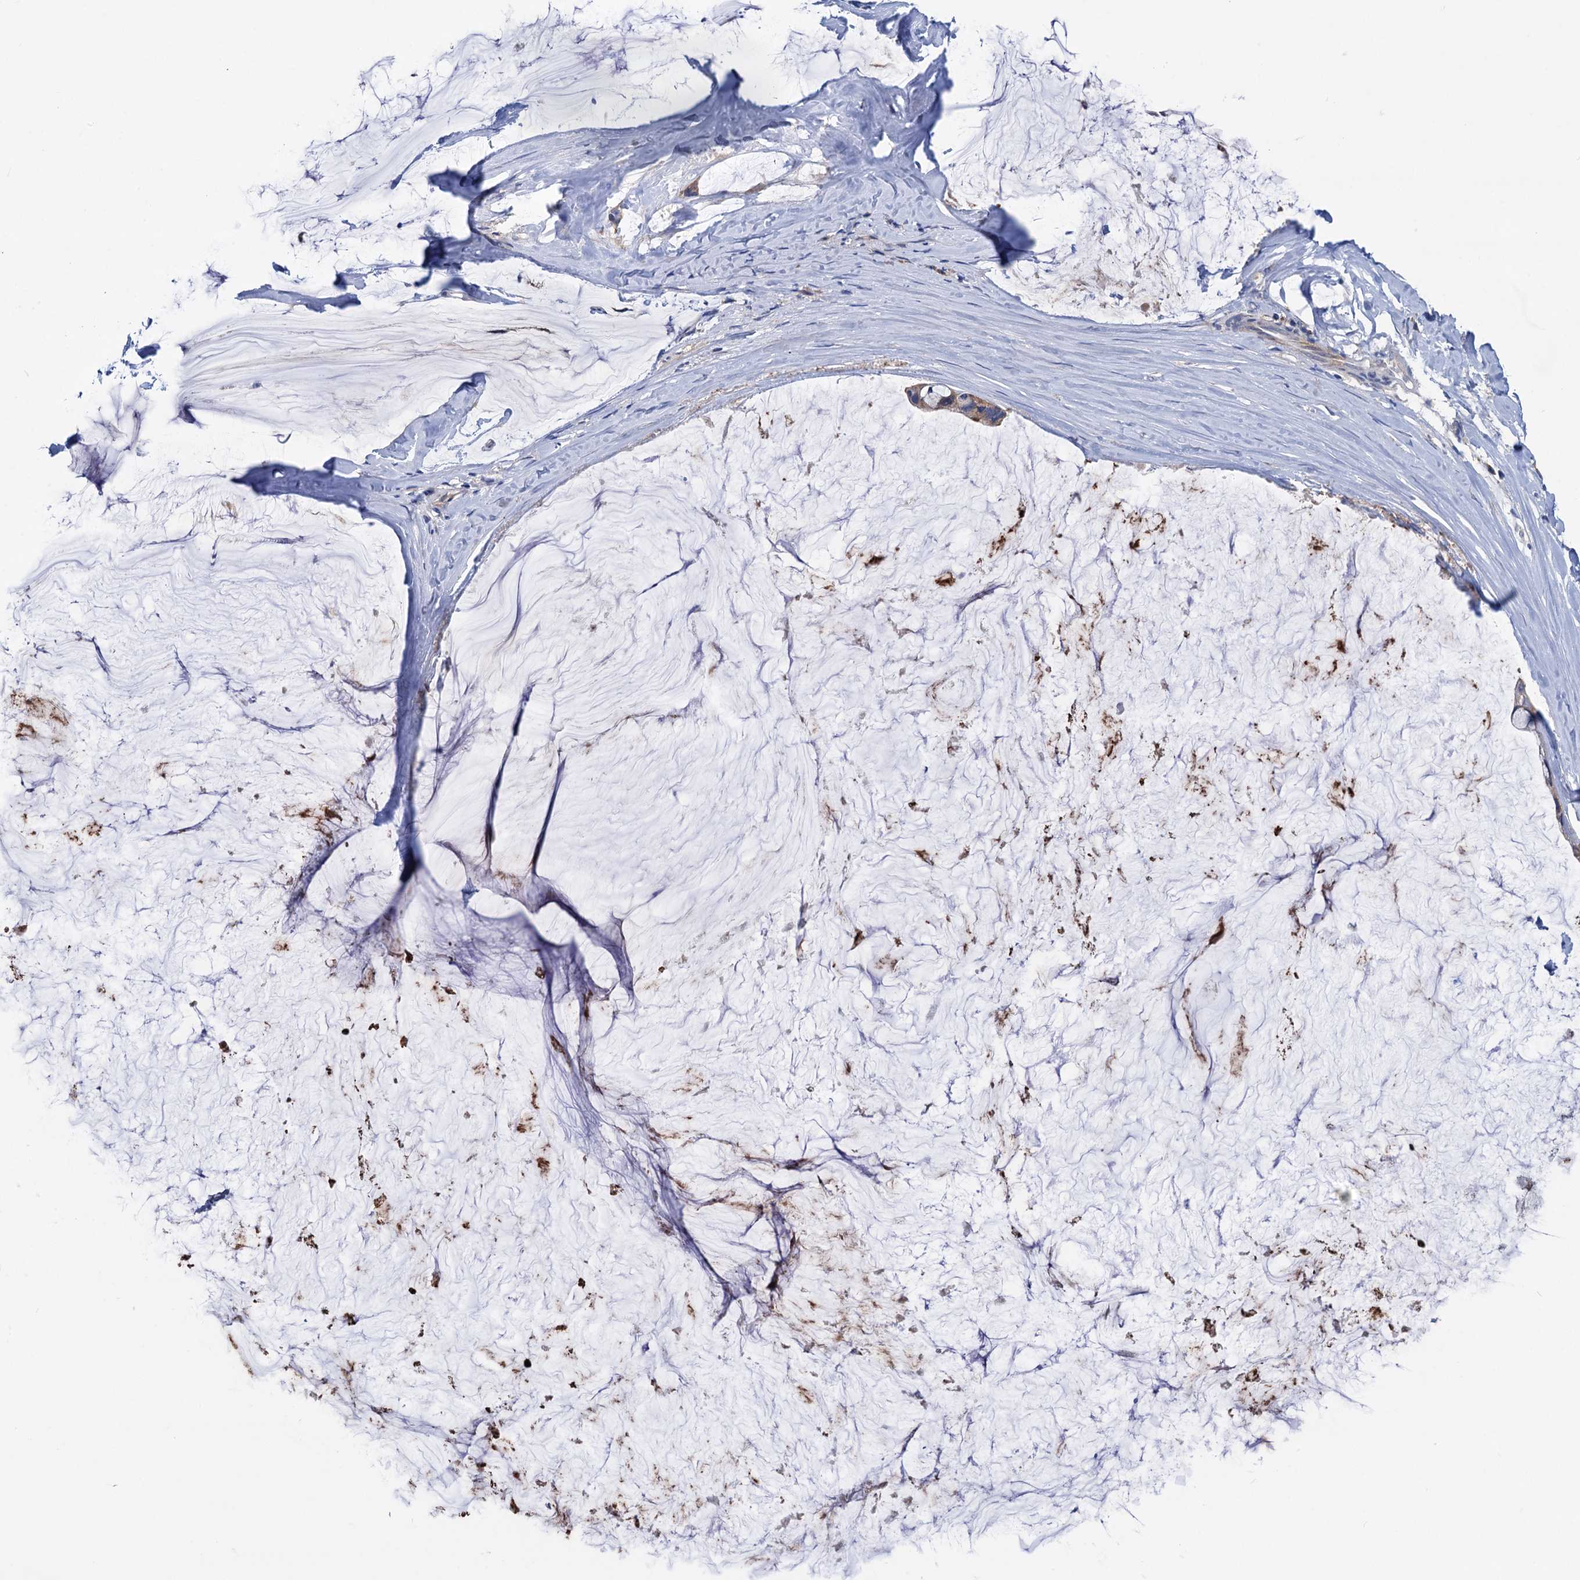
{"staining": {"intensity": "moderate", "quantity": "<25%", "location": "cytoplasmic/membranous"}, "tissue": "ovarian cancer", "cell_type": "Tumor cells", "image_type": "cancer", "snomed": [{"axis": "morphology", "description": "Cystadenocarcinoma, mucinous, NOS"}, {"axis": "topography", "description": "Ovary"}], "caption": "This is an image of immunohistochemistry (IHC) staining of ovarian cancer (mucinous cystadenocarcinoma), which shows moderate positivity in the cytoplasmic/membranous of tumor cells.", "gene": "ZNRD2", "patient": {"sex": "female", "age": 39}}